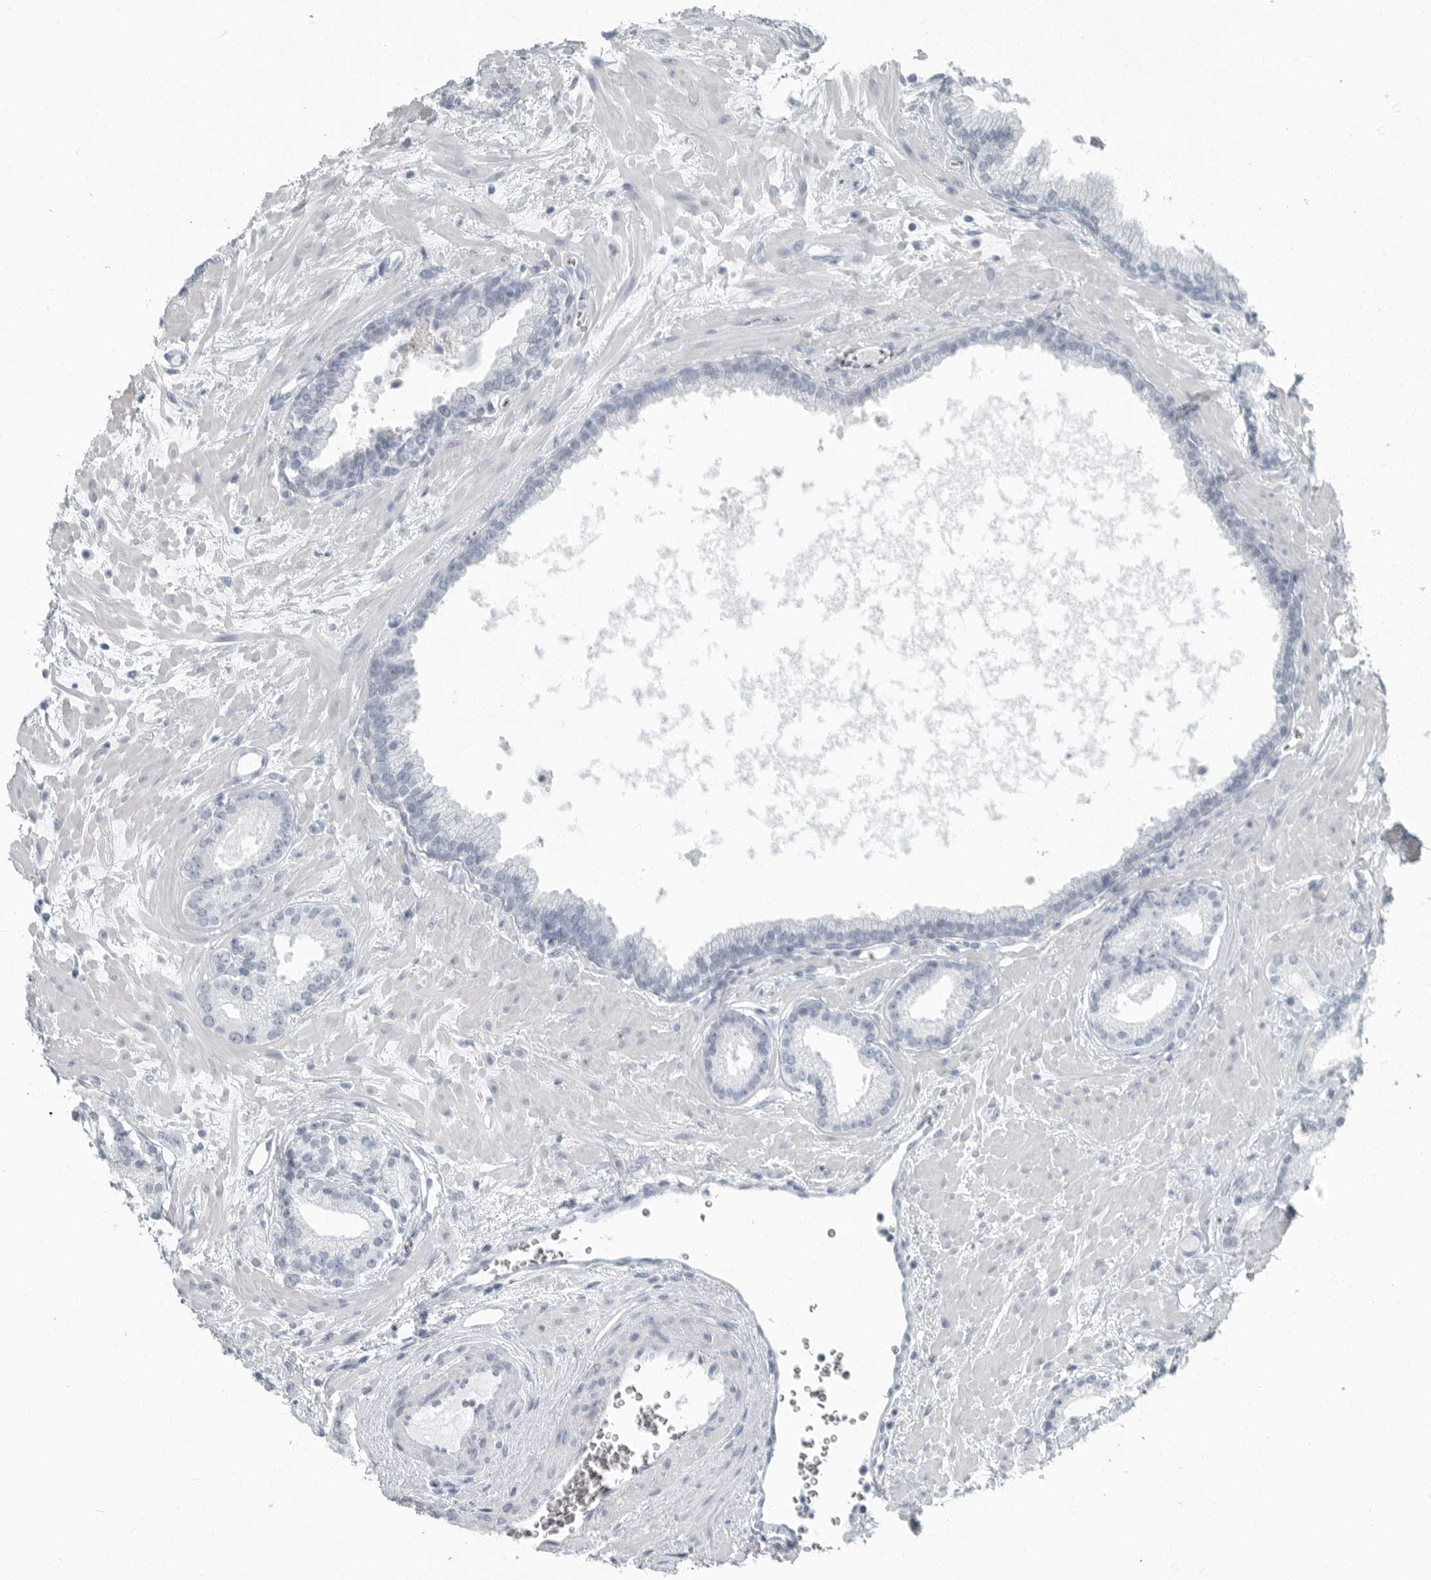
{"staining": {"intensity": "negative", "quantity": "none", "location": "none"}, "tissue": "prostate cancer", "cell_type": "Tumor cells", "image_type": "cancer", "snomed": [{"axis": "morphology", "description": "Adenocarcinoma, Low grade"}, {"axis": "topography", "description": "Prostate"}], "caption": "High power microscopy histopathology image of an IHC histopathology image of prostate cancer (adenocarcinoma (low-grade)), revealing no significant expression in tumor cells.", "gene": "FABP6", "patient": {"sex": "male", "age": 70}}